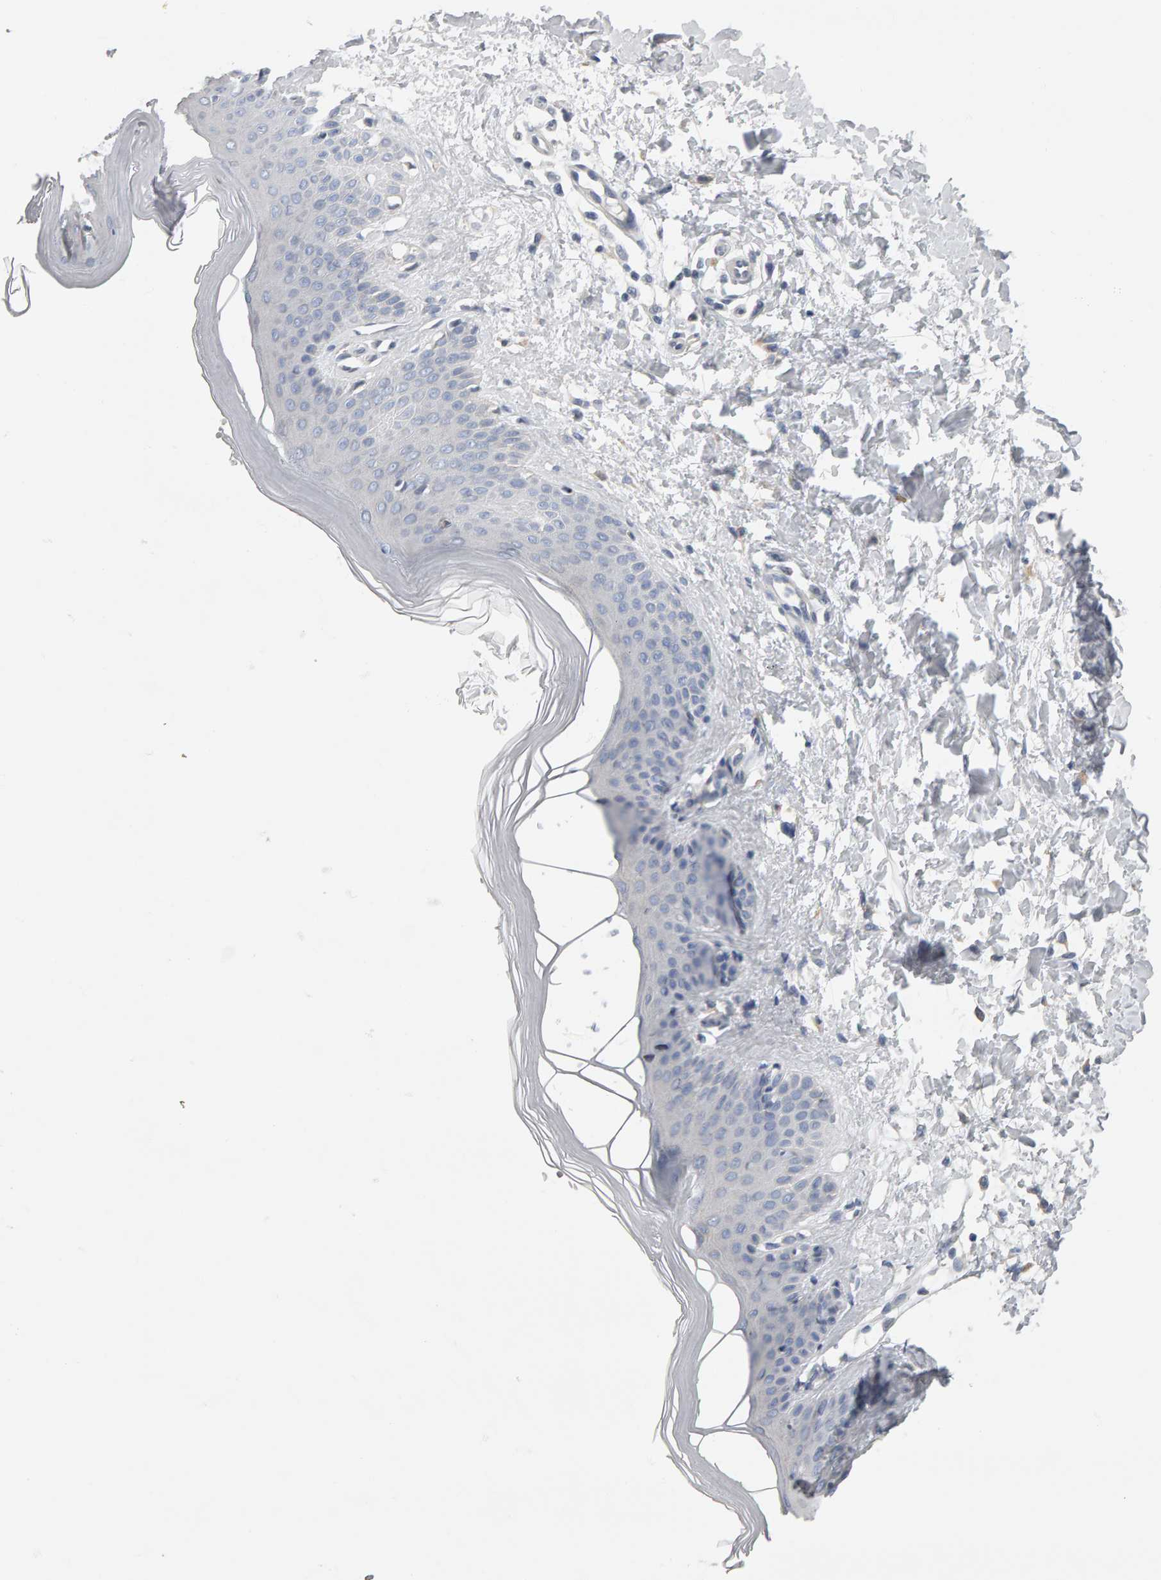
{"staining": {"intensity": "negative", "quantity": "none", "location": "none"}, "tissue": "skin", "cell_type": "Fibroblasts", "image_type": "normal", "snomed": [{"axis": "morphology", "description": "Normal tissue, NOS"}, {"axis": "morphology", "description": "Malignant melanoma, Metastatic site"}, {"axis": "topography", "description": "Skin"}], "caption": "High power microscopy micrograph of an immunohistochemistry (IHC) photomicrograph of benign skin, revealing no significant positivity in fibroblasts.", "gene": "ADHFE1", "patient": {"sex": "male", "age": 41}}